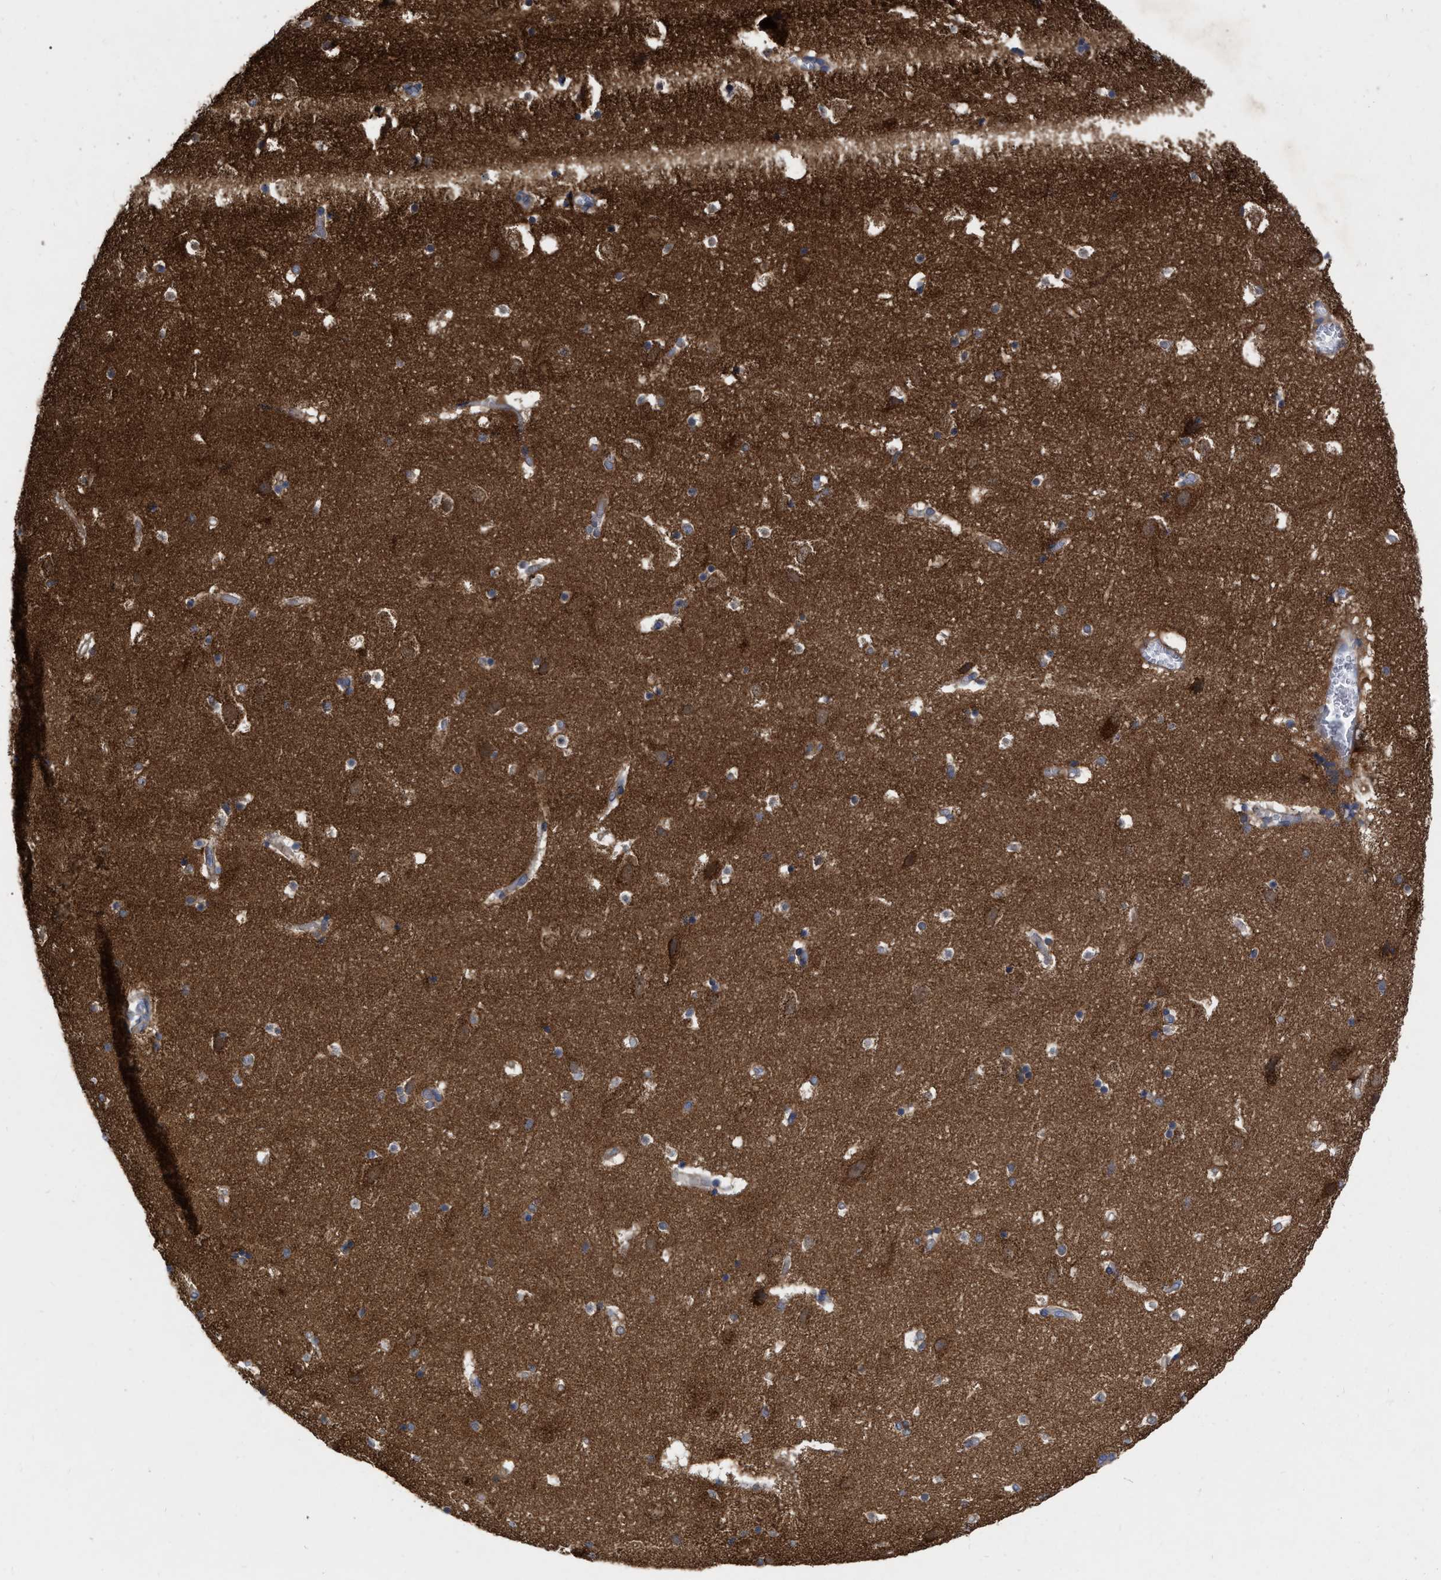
{"staining": {"intensity": "moderate", "quantity": "<25%", "location": "cytoplasmic/membranous"}, "tissue": "hippocampus", "cell_type": "Glial cells", "image_type": "normal", "snomed": [{"axis": "morphology", "description": "Normal tissue, NOS"}, {"axis": "topography", "description": "Hippocampus"}], "caption": "DAB (3,3'-diaminobenzidine) immunohistochemical staining of unremarkable human hippocampus demonstrates moderate cytoplasmic/membranous protein positivity in about <25% of glial cells. The protein is shown in brown color, while the nuclei are stained blue.", "gene": "CDKN2C", "patient": {"sex": "male", "age": 45}}